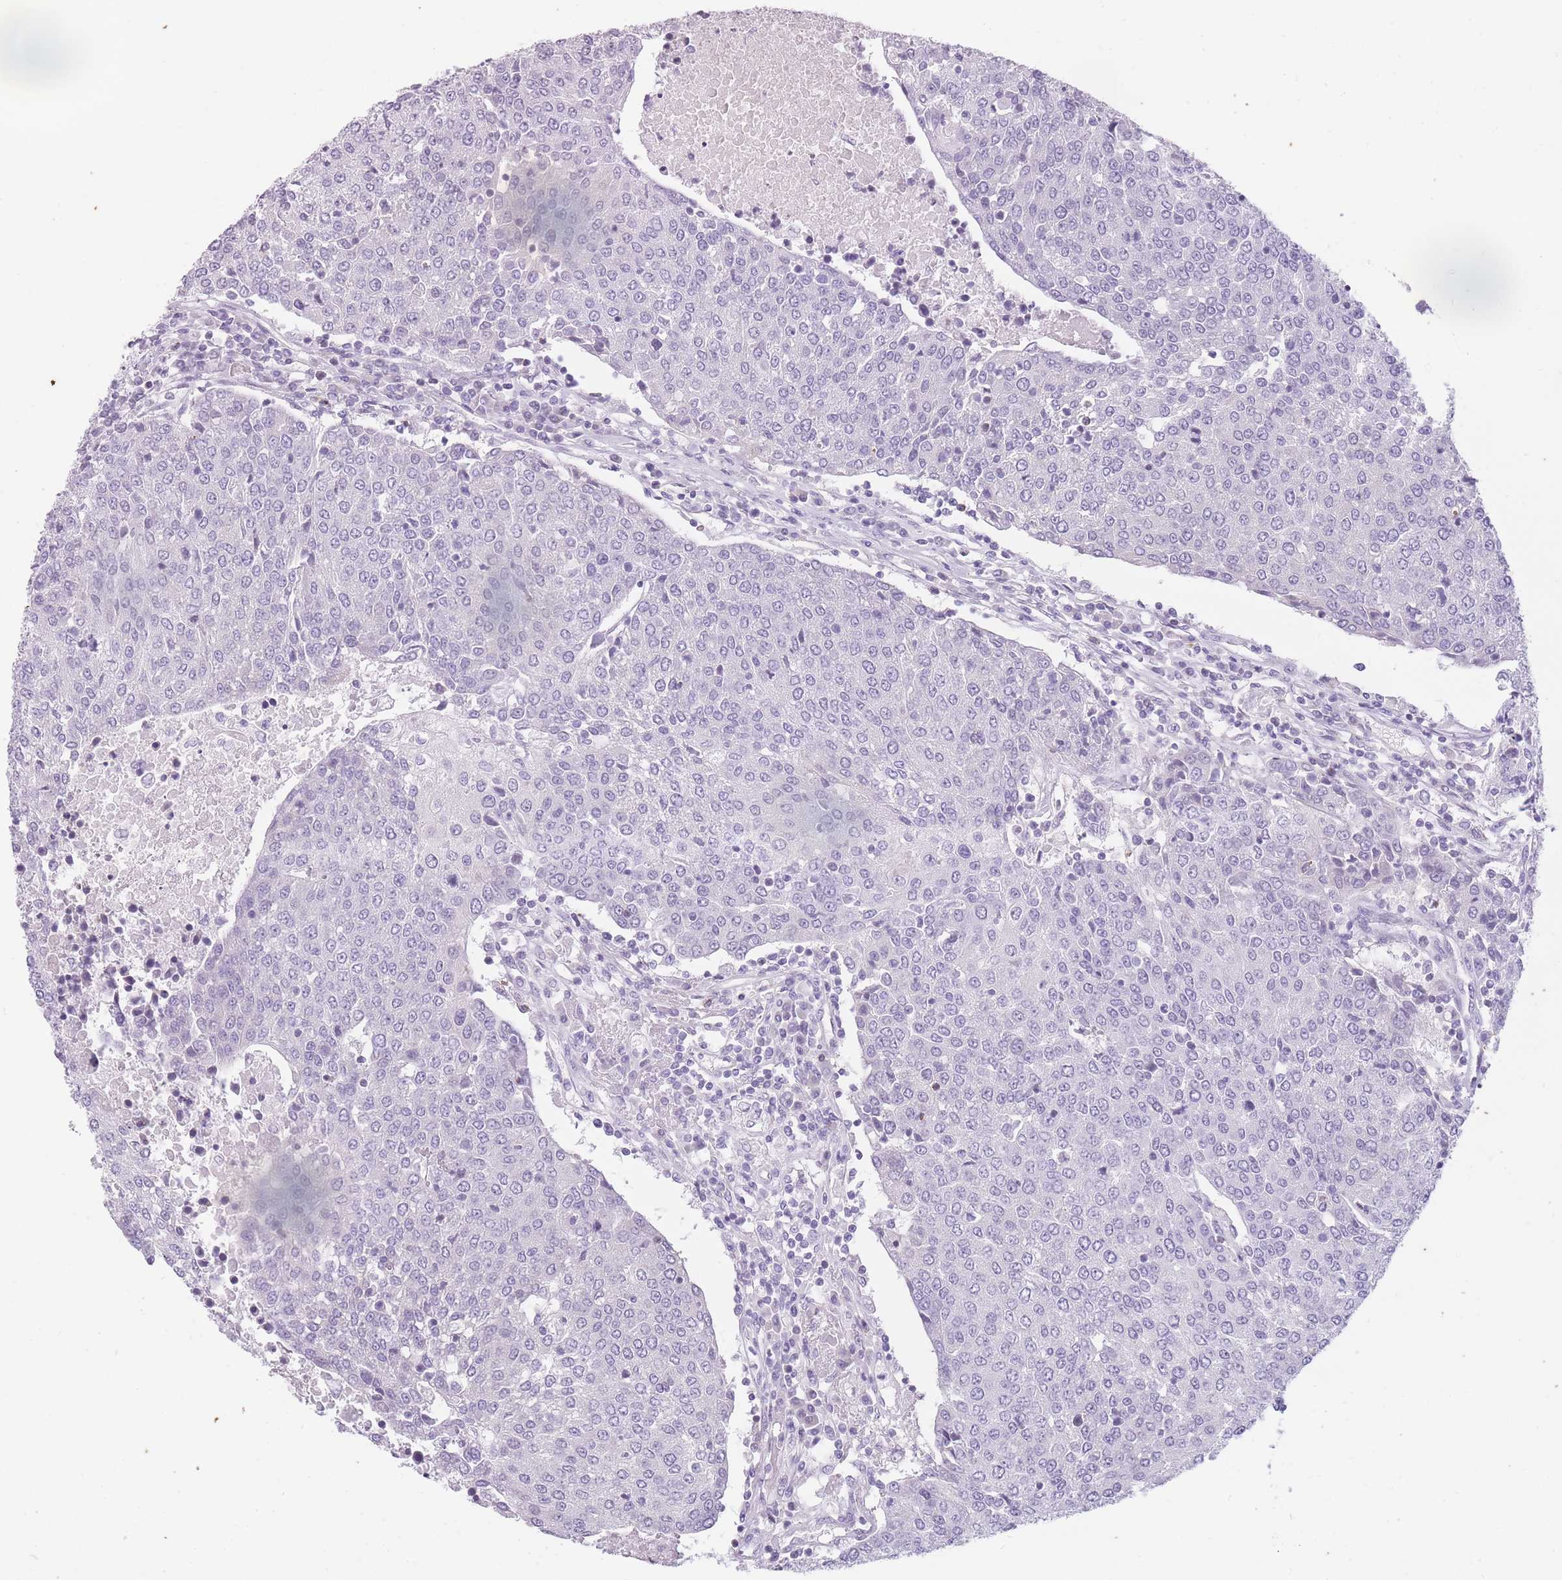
{"staining": {"intensity": "negative", "quantity": "none", "location": "none"}, "tissue": "urothelial cancer", "cell_type": "Tumor cells", "image_type": "cancer", "snomed": [{"axis": "morphology", "description": "Urothelial carcinoma, High grade"}, {"axis": "topography", "description": "Urinary bladder"}], "caption": "Image shows no protein expression in tumor cells of urothelial cancer tissue.", "gene": "GGT1", "patient": {"sex": "female", "age": 85}}